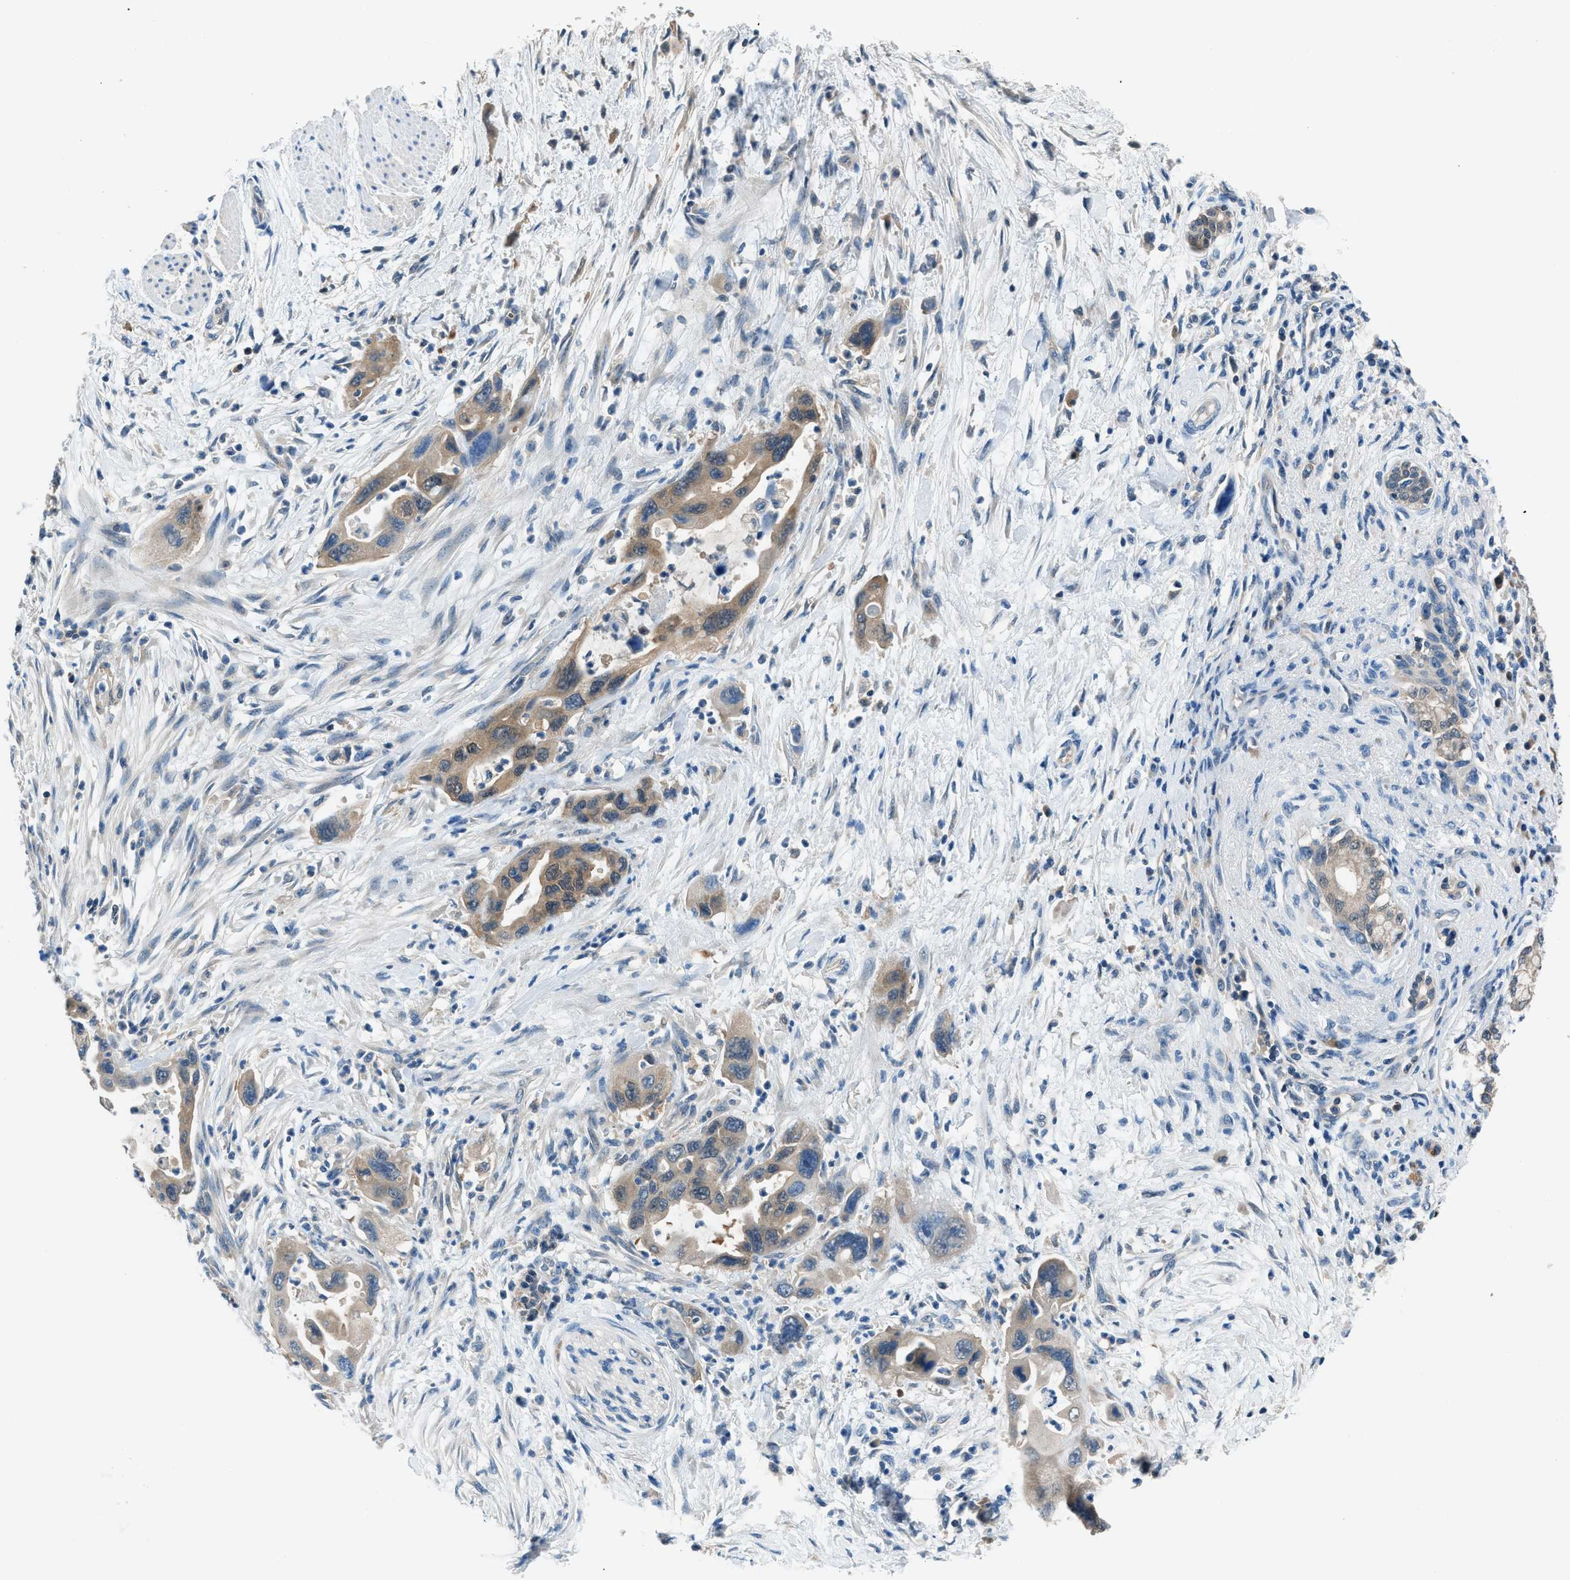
{"staining": {"intensity": "weak", "quantity": ">75%", "location": "cytoplasmic/membranous"}, "tissue": "pancreatic cancer", "cell_type": "Tumor cells", "image_type": "cancer", "snomed": [{"axis": "morphology", "description": "Normal tissue, NOS"}, {"axis": "morphology", "description": "Adenocarcinoma, NOS"}, {"axis": "topography", "description": "Pancreas"}], "caption": "Tumor cells exhibit low levels of weak cytoplasmic/membranous expression in about >75% of cells in pancreatic cancer (adenocarcinoma). The staining is performed using DAB brown chromogen to label protein expression. The nuclei are counter-stained blue using hematoxylin.", "gene": "ACP1", "patient": {"sex": "female", "age": 71}}